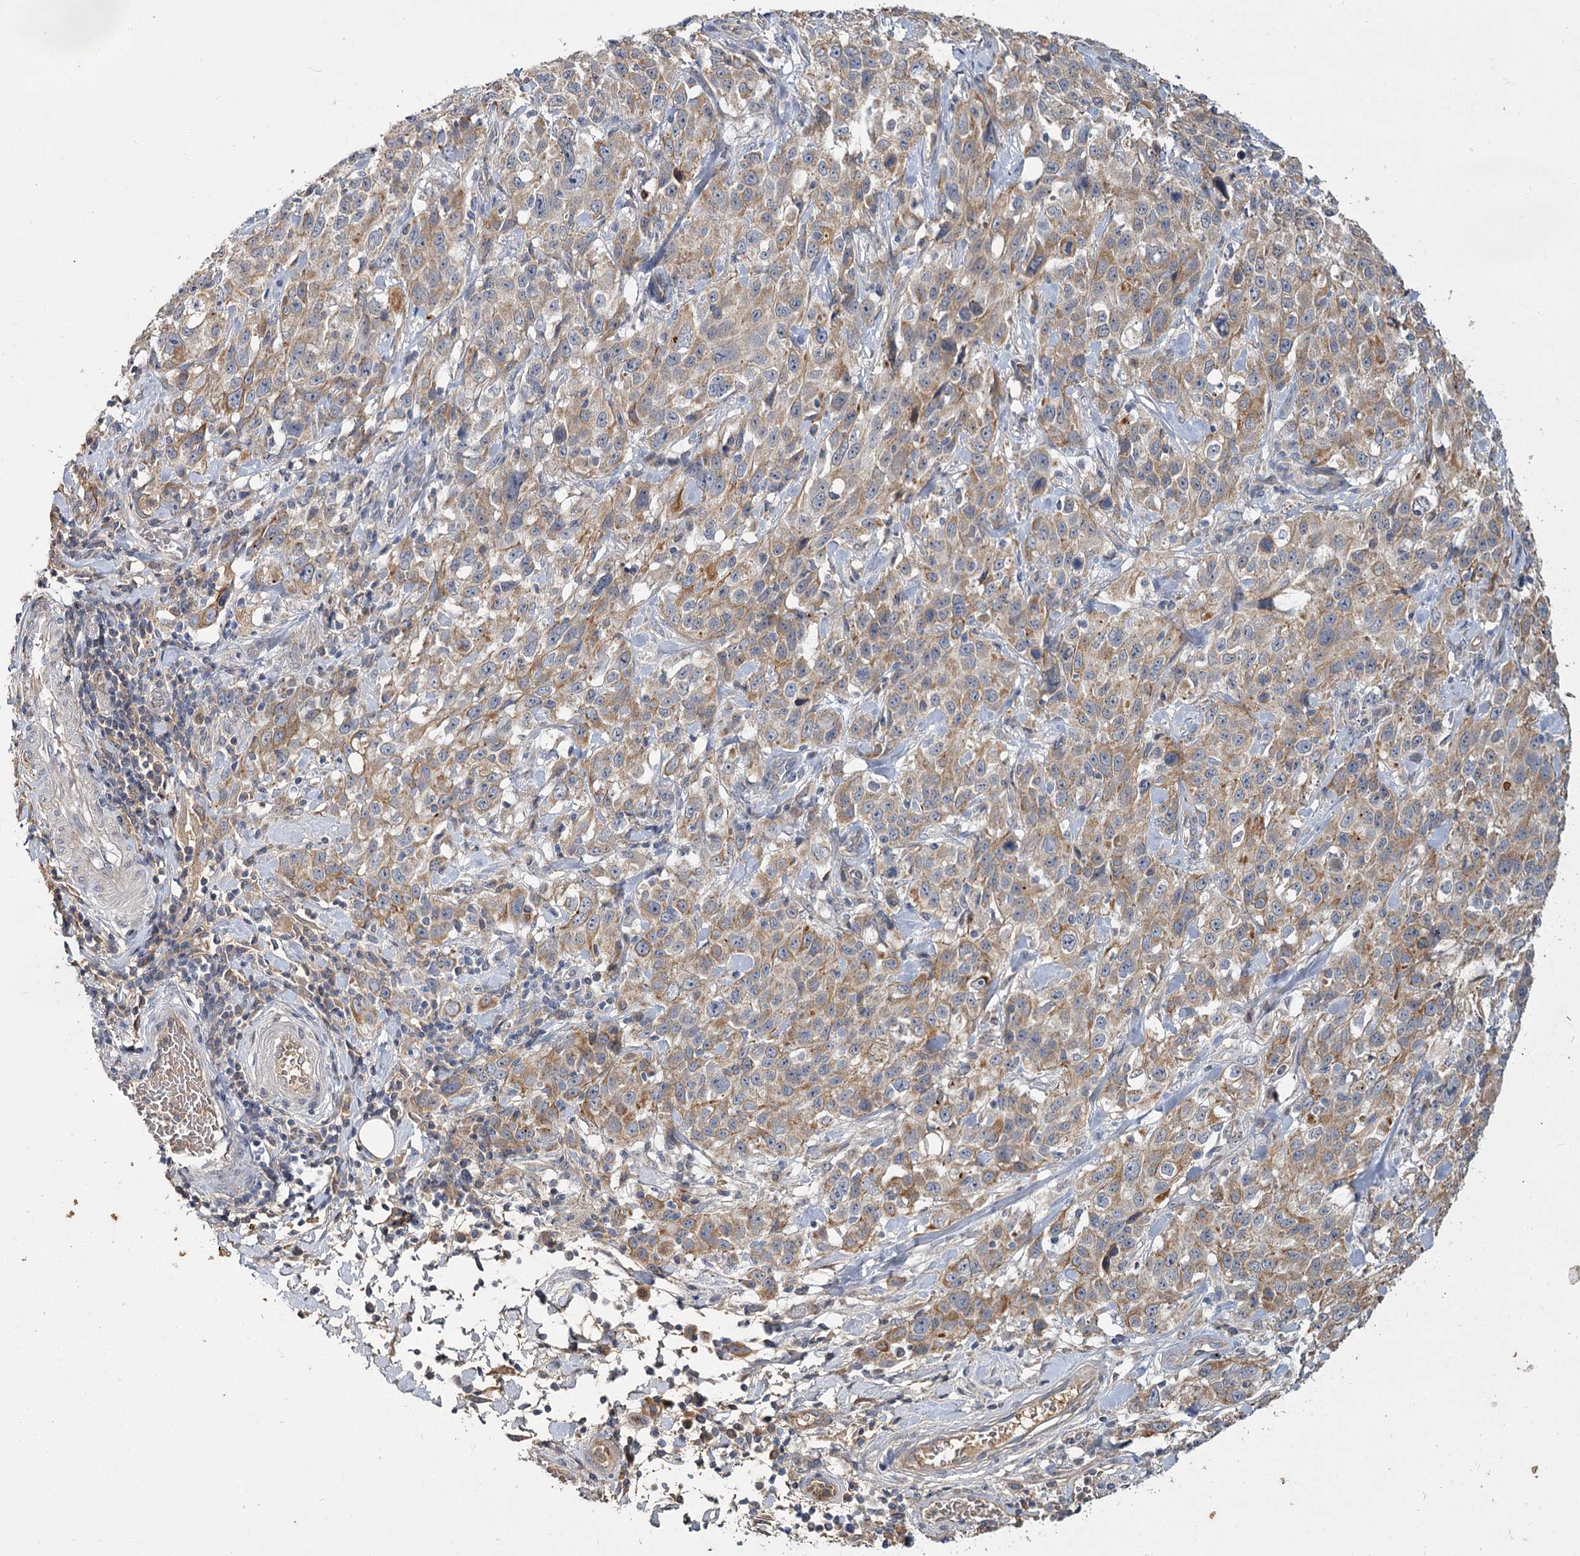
{"staining": {"intensity": "weak", "quantity": "25%-75%", "location": "cytoplasmic/membranous"}, "tissue": "stomach cancer", "cell_type": "Tumor cells", "image_type": "cancer", "snomed": [{"axis": "morphology", "description": "Normal tissue, NOS"}, {"axis": "morphology", "description": "Adenocarcinoma, NOS"}, {"axis": "topography", "description": "Lymph node"}, {"axis": "topography", "description": "Stomach"}], "caption": "This photomicrograph exhibits IHC staining of human stomach cancer, with low weak cytoplasmic/membranous expression in about 25%-75% of tumor cells.", "gene": "MFN1", "patient": {"sex": "male", "age": 48}}